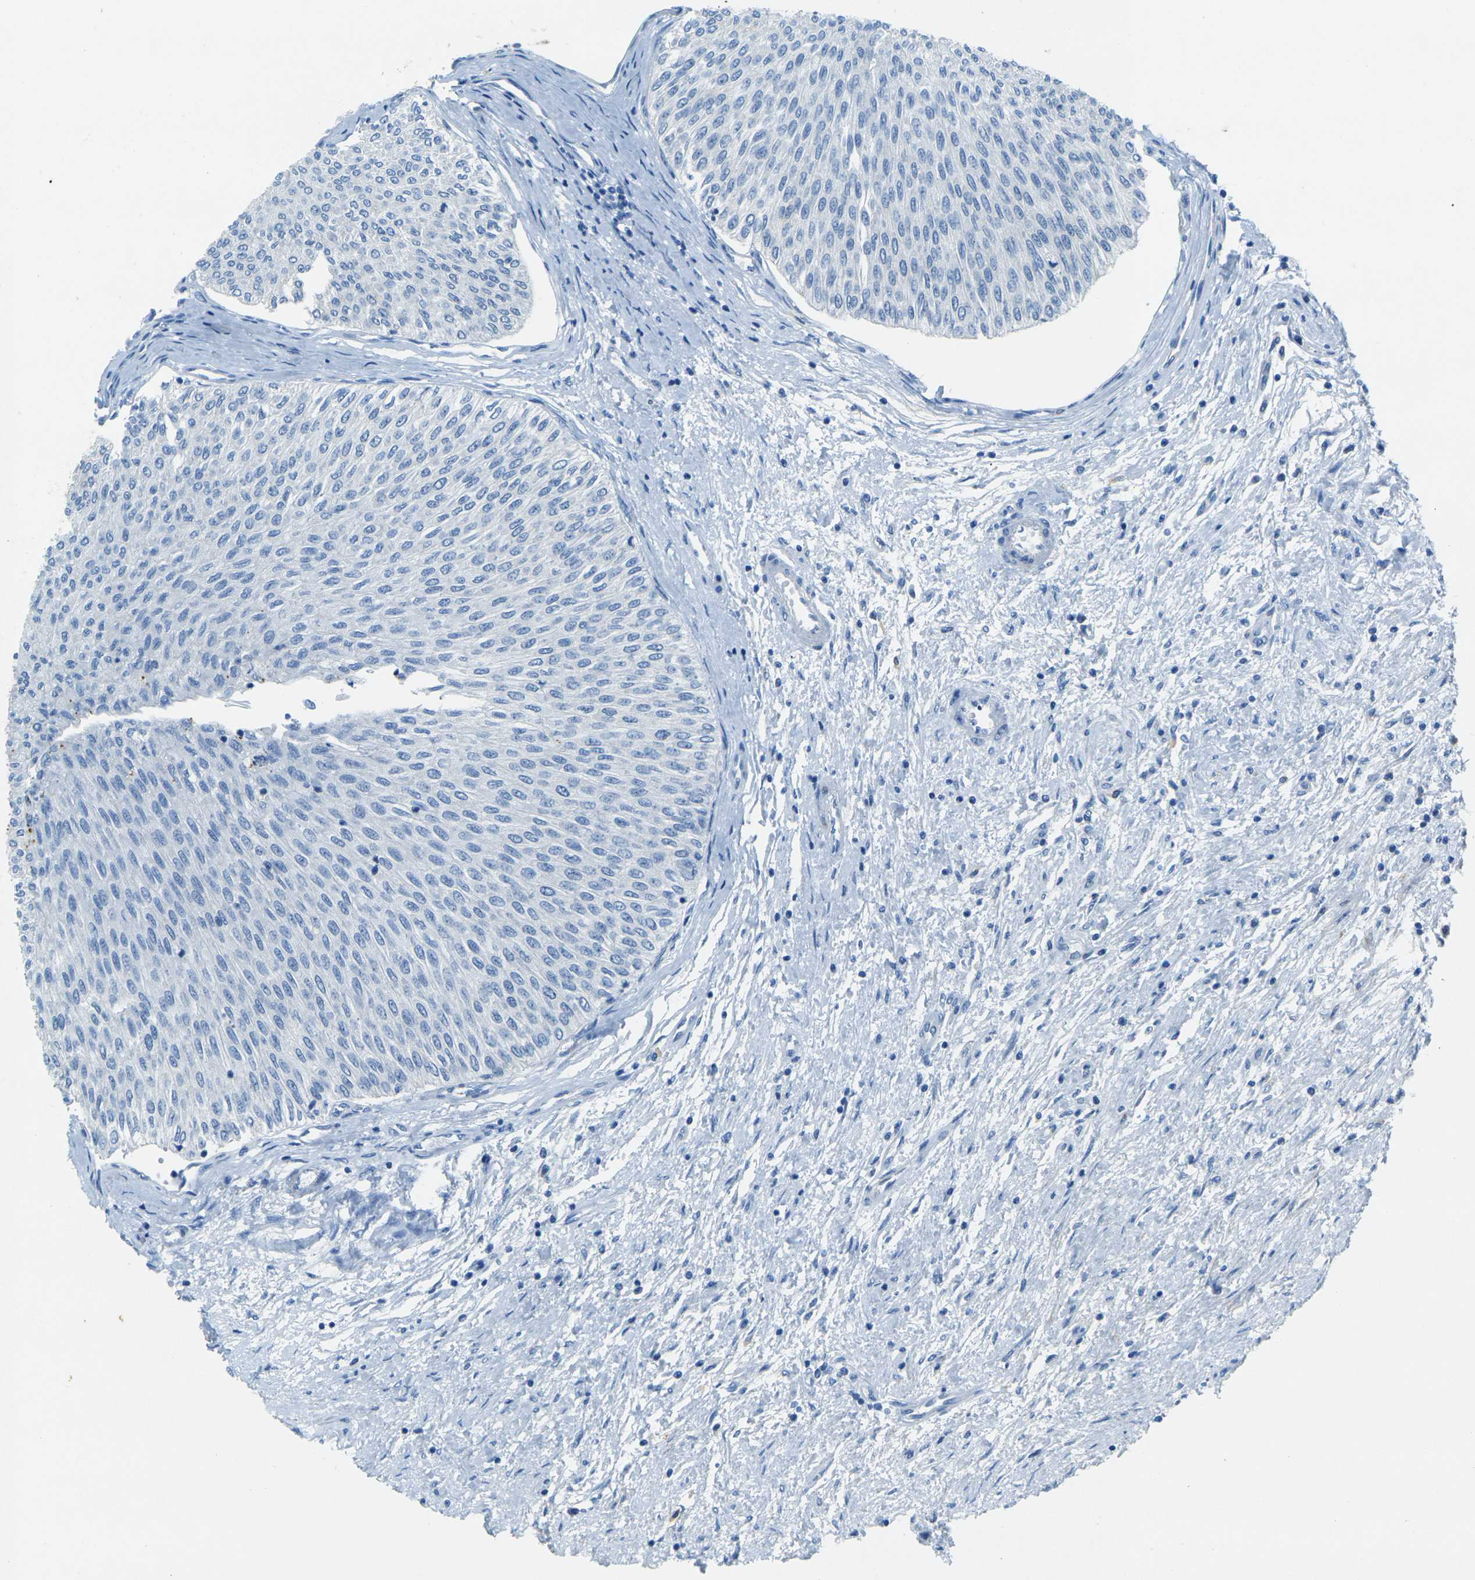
{"staining": {"intensity": "negative", "quantity": "none", "location": "none"}, "tissue": "urothelial cancer", "cell_type": "Tumor cells", "image_type": "cancer", "snomed": [{"axis": "morphology", "description": "Urothelial carcinoma, Low grade"}, {"axis": "topography", "description": "Urinary bladder"}], "caption": "Urothelial cancer was stained to show a protein in brown. There is no significant positivity in tumor cells.", "gene": "SORT1", "patient": {"sex": "male", "age": 78}}